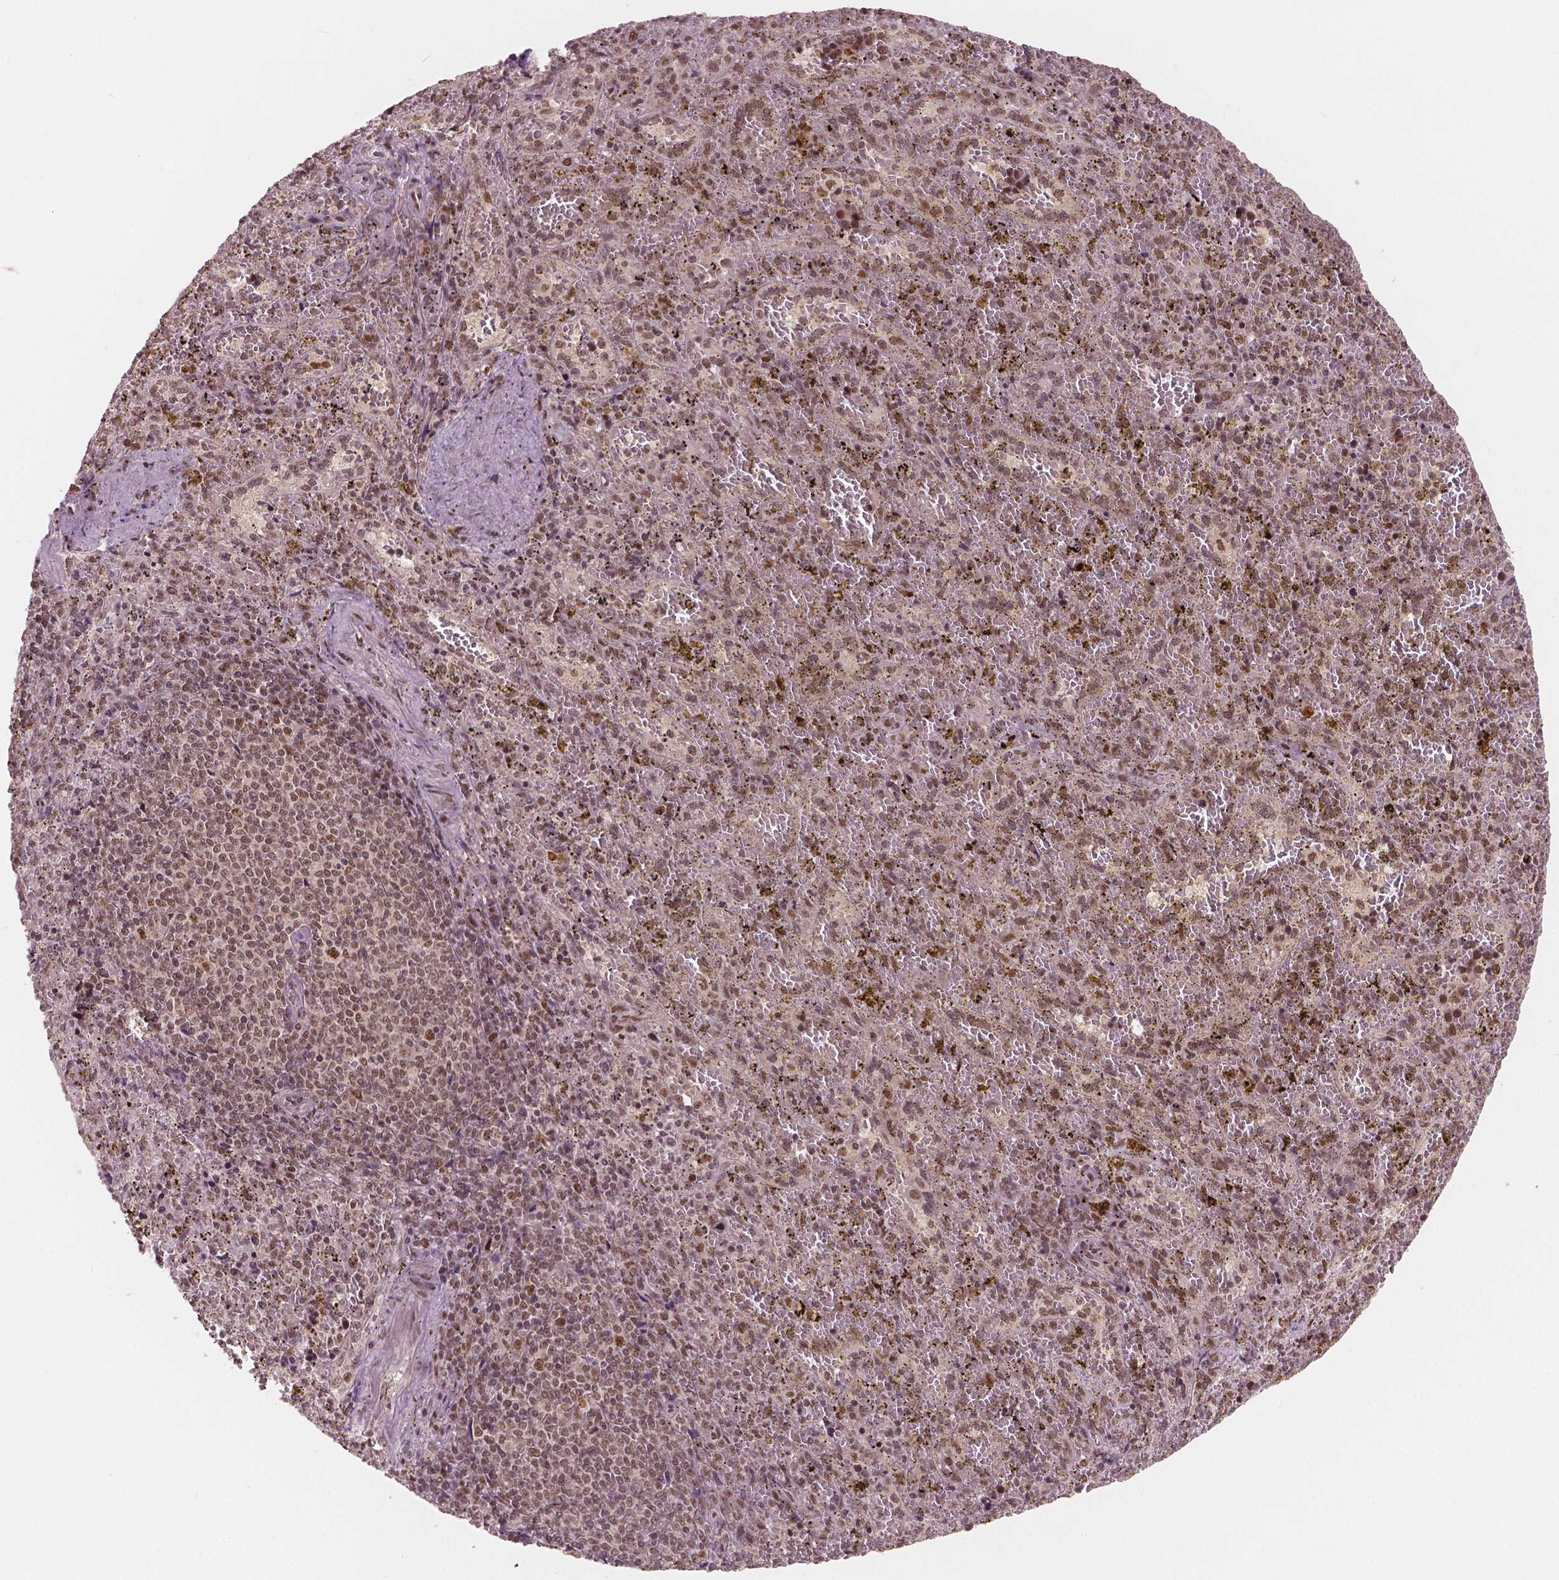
{"staining": {"intensity": "moderate", "quantity": ">75%", "location": "nuclear"}, "tissue": "spleen", "cell_type": "Cells in red pulp", "image_type": "normal", "snomed": [{"axis": "morphology", "description": "Normal tissue, NOS"}, {"axis": "topography", "description": "Spleen"}], "caption": "Protein analysis of benign spleen demonstrates moderate nuclear positivity in approximately >75% of cells in red pulp.", "gene": "NSD2", "patient": {"sex": "female", "age": 50}}